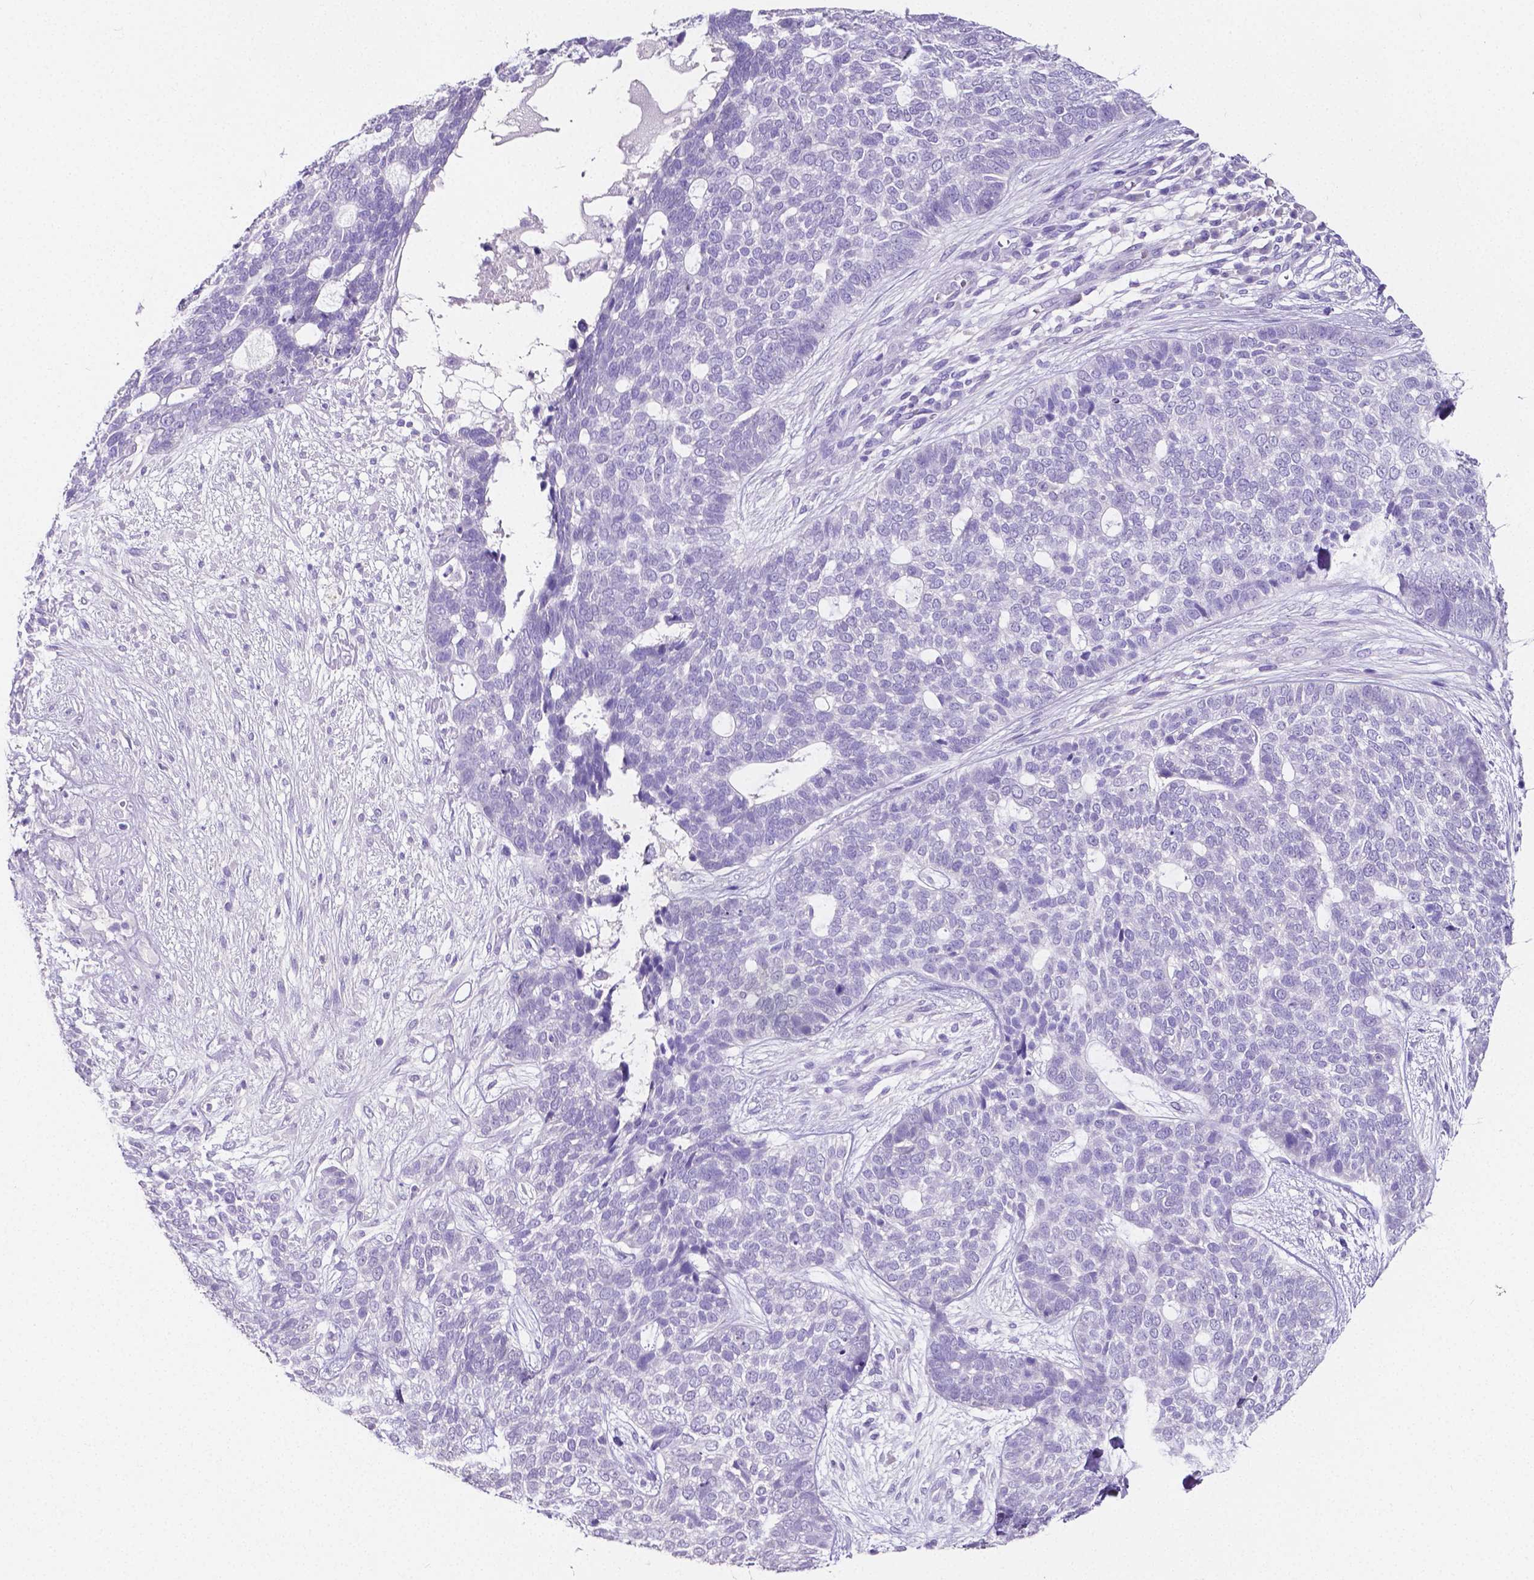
{"staining": {"intensity": "negative", "quantity": "none", "location": "none"}, "tissue": "skin cancer", "cell_type": "Tumor cells", "image_type": "cancer", "snomed": [{"axis": "morphology", "description": "Basal cell carcinoma"}, {"axis": "topography", "description": "Skin"}], "caption": "Immunohistochemical staining of human skin cancer displays no significant staining in tumor cells. The staining is performed using DAB (3,3'-diaminobenzidine) brown chromogen with nuclei counter-stained in using hematoxylin.", "gene": "SLC22A2", "patient": {"sex": "female", "age": 69}}